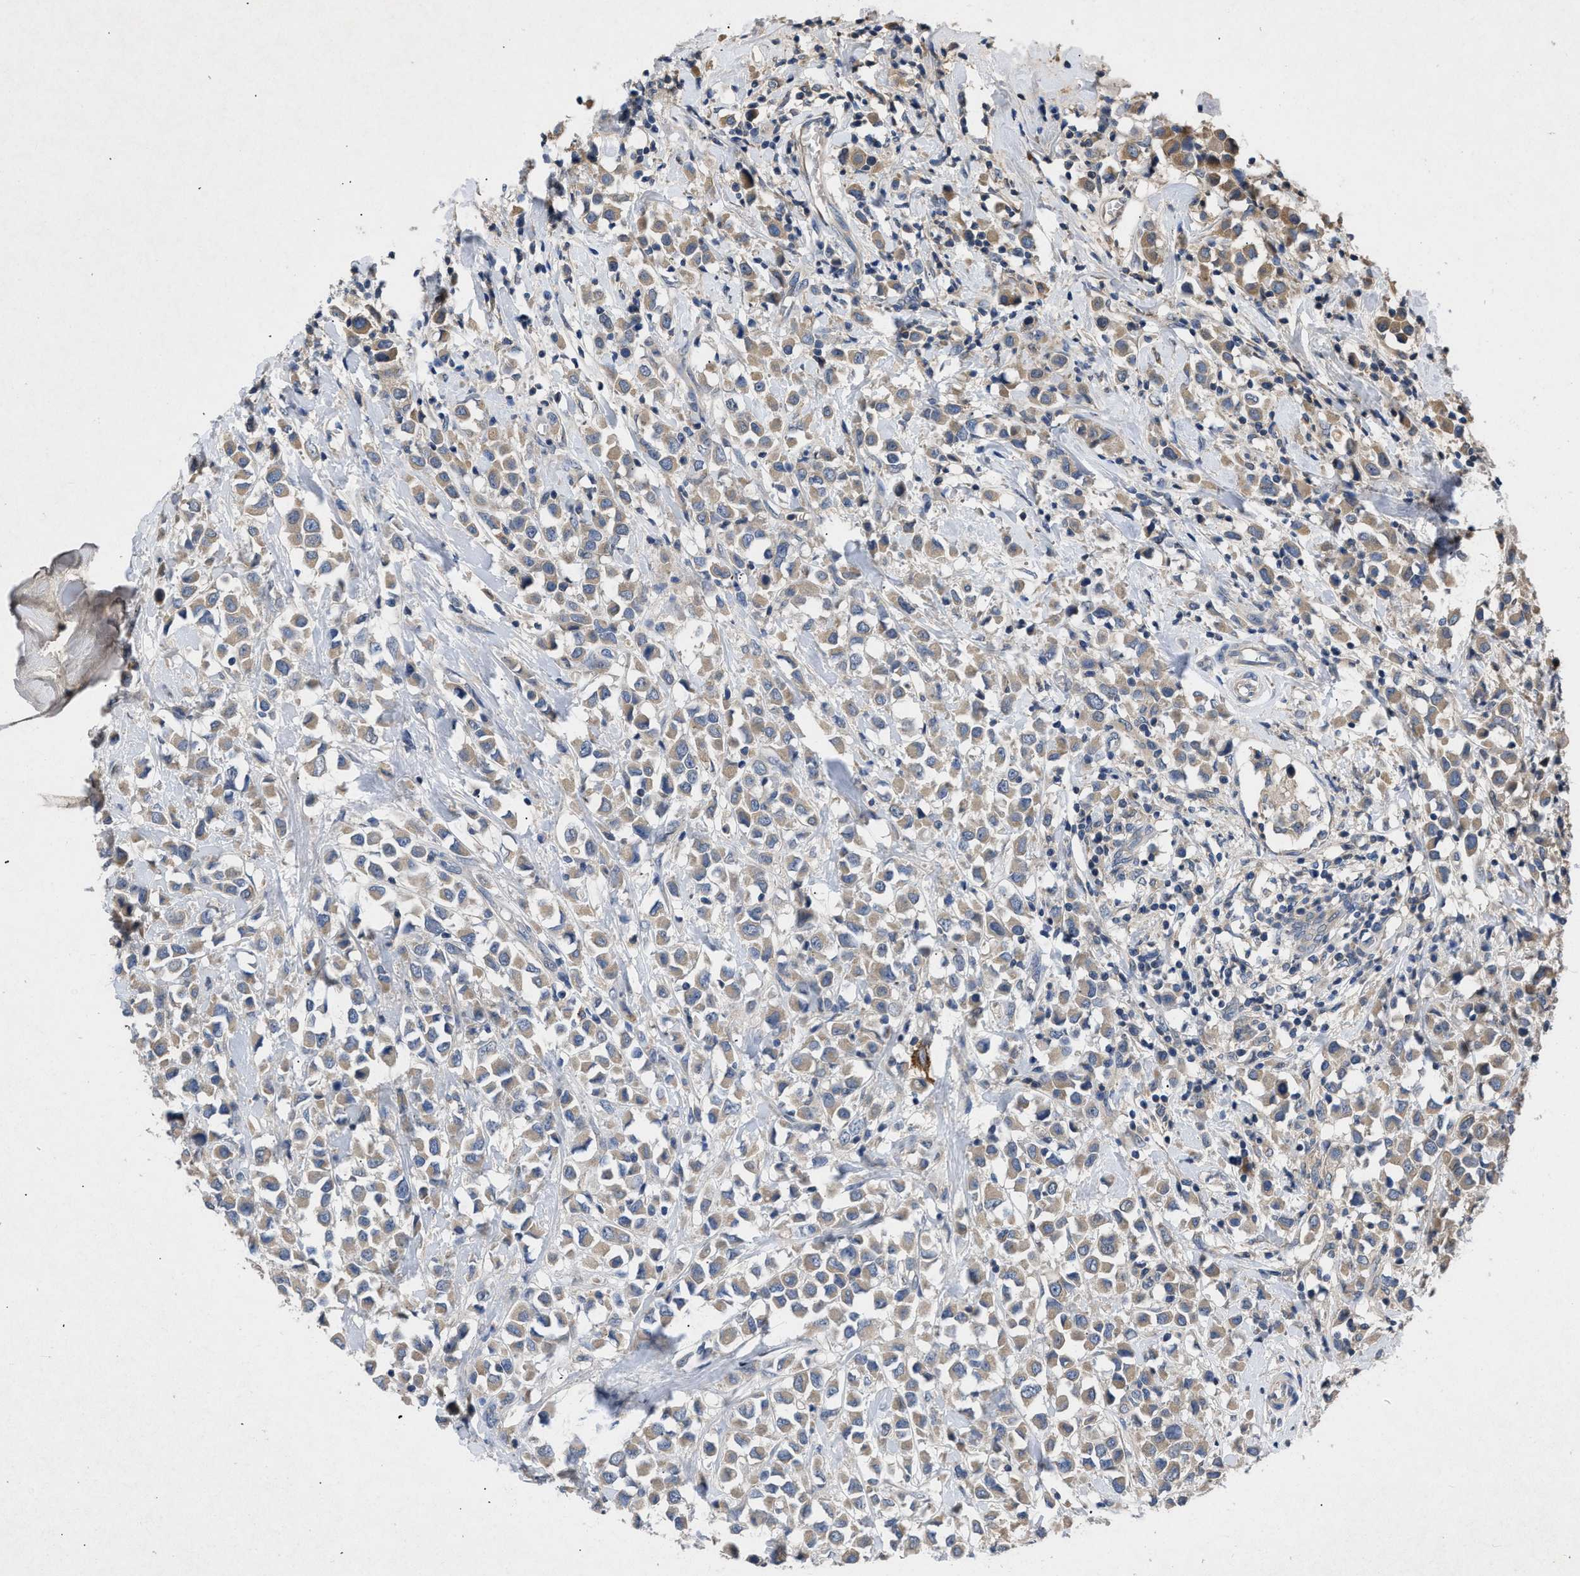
{"staining": {"intensity": "moderate", "quantity": ">75%", "location": "cytoplasmic/membranous"}, "tissue": "breast cancer", "cell_type": "Tumor cells", "image_type": "cancer", "snomed": [{"axis": "morphology", "description": "Duct carcinoma"}, {"axis": "topography", "description": "Breast"}], "caption": "Immunohistochemical staining of invasive ductal carcinoma (breast) exhibits moderate cytoplasmic/membranous protein staining in about >75% of tumor cells. (DAB (3,3'-diaminobenzidine) IHC with brightfield microscopy, high magnification).", "gene": "VPS4A", "patient": {"sex": "female", "age": 61}}